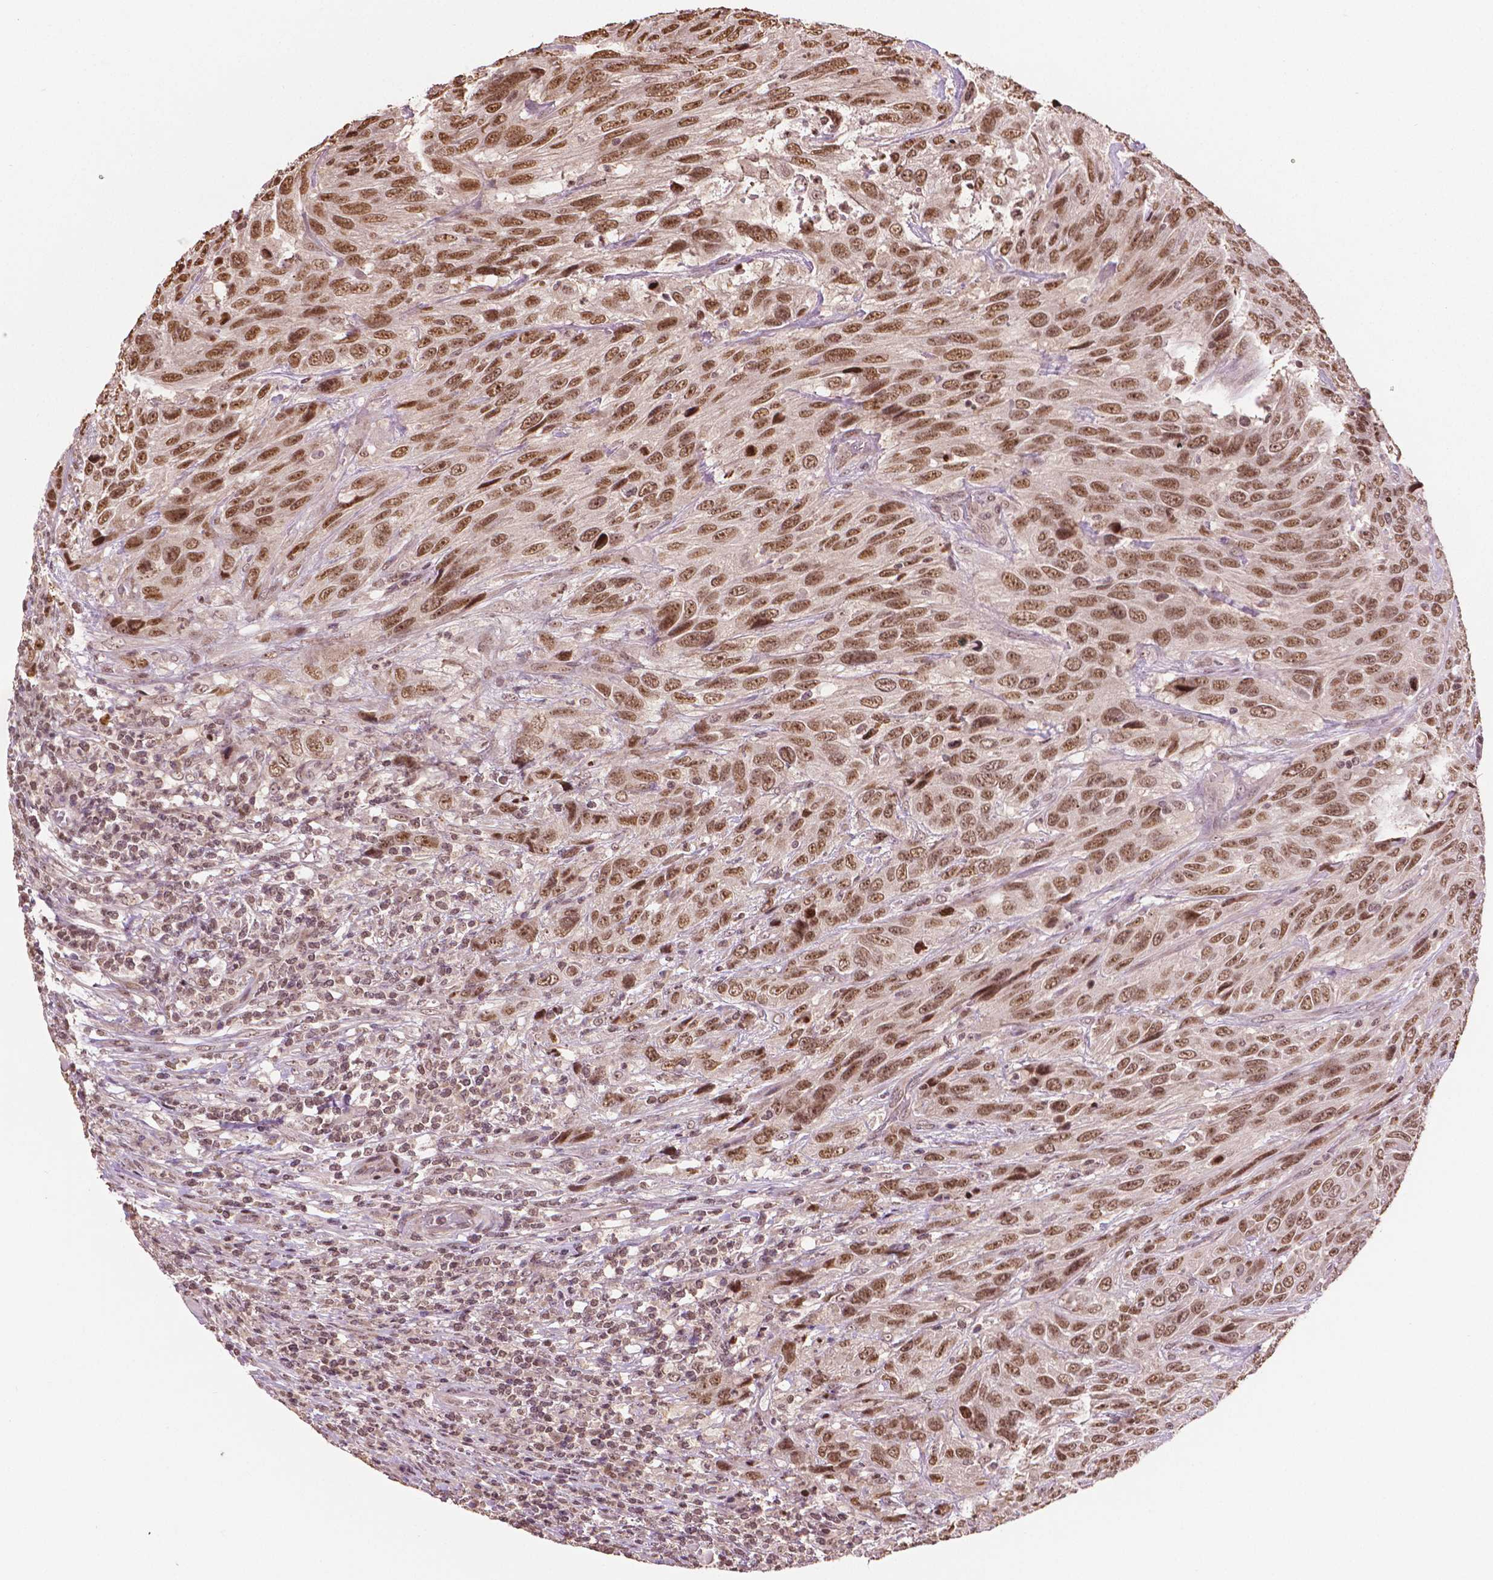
{"staining": {"intensity": "moderate", "quantity": ">75%", "location": "nuclear"}, "tissue": "urothelial cancer", "cell_type": "Tumor cells", "image_type": "cancer", "snomed": [{"axis": "morphology", "description": "Urothelial carcinoma, High grade"}, {"axis": "topography", "description": "Urinary bladder"}], "caption": "Human high-grade urothelial carcinoma stained for a protein (brown) reveals moderate nuclear positive positivity in approximately >75% of tumor cells.", "gene": "DEK", "patient": {"sex": "female", "age": 70}}